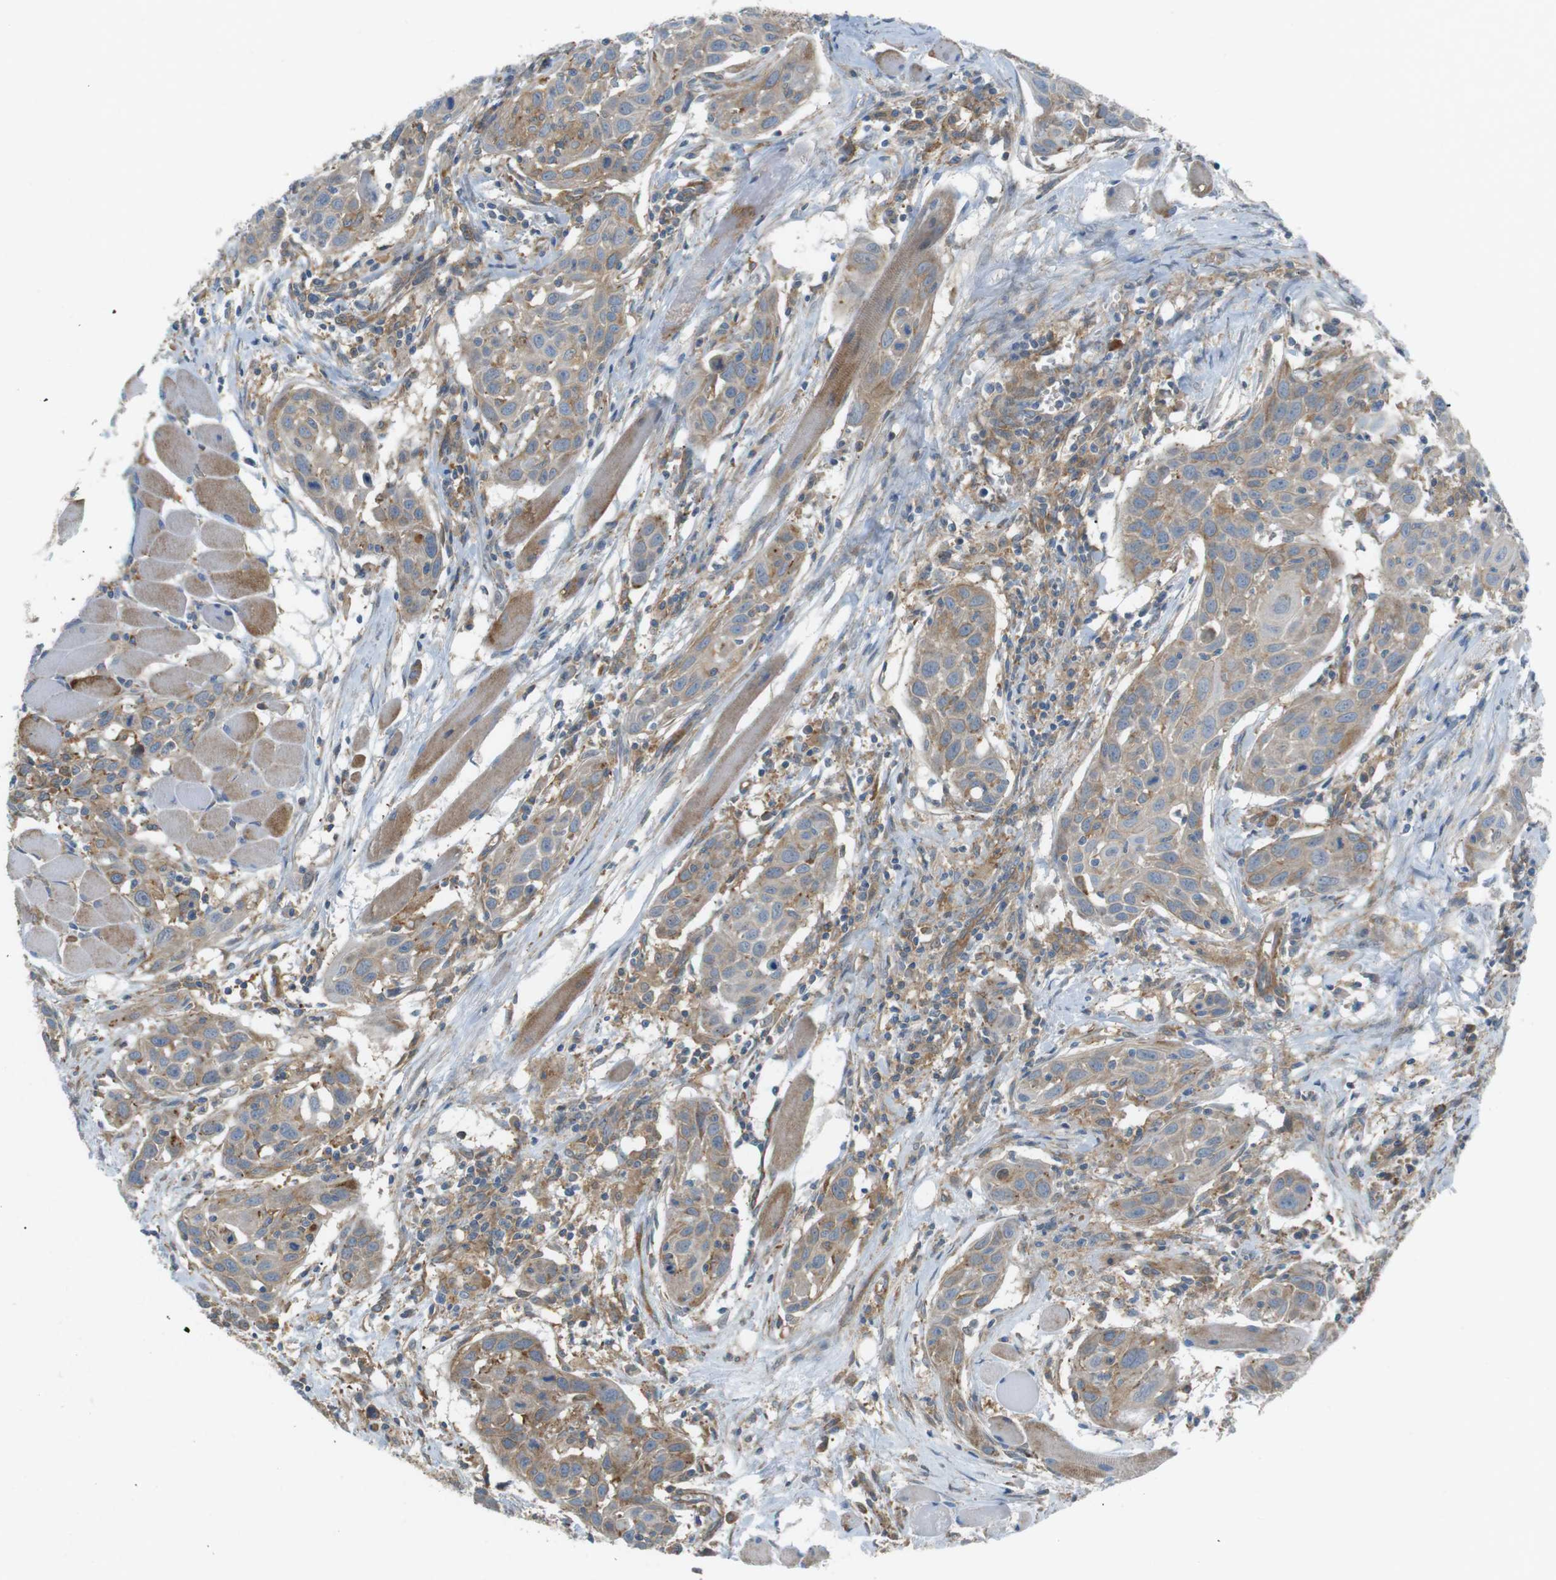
{"staining": {"intensity": "moderate", "quantity": ">75%", "location": "cytoplasmic/membranous"}, "tissue": "head and neck cancer", "cell_type": "Tumor cells", "image_type": "cancer", "snomed": [{"axis": "morphology", "description": "Squamous cell carcinoma, NOS"}, {"axis": "topography", "description": "Oral tissue"}, {"axis": "topography", "description": "Head-Neck"}], "caption": "Squamous cell carcinoma (head and neck) stained with a protein marker demonstrates moderate staining in tumor cells.", "gene": "PEPD", "patient": {"sex": "female", "age": 50}}